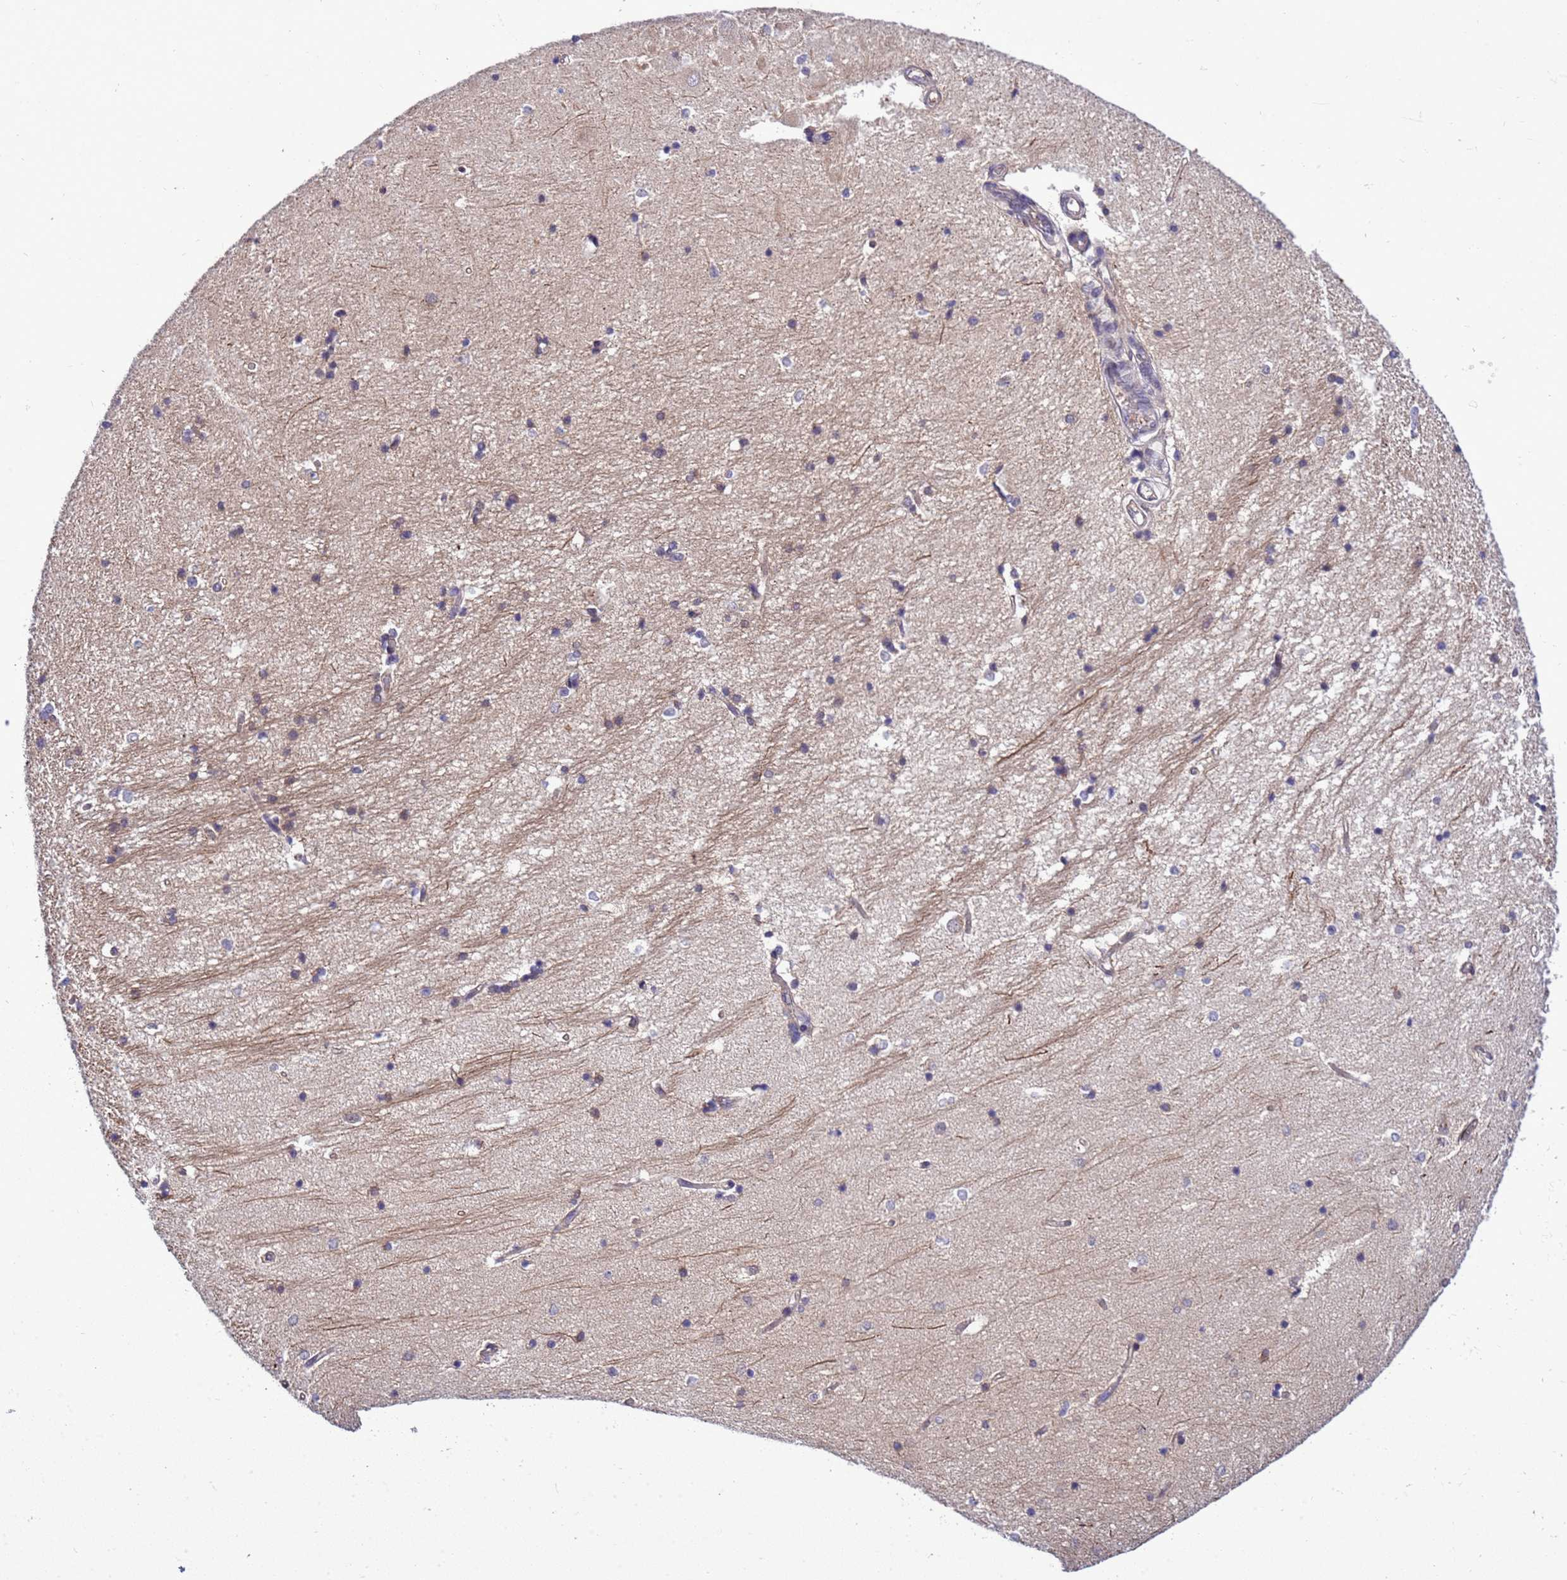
{"staining": {"intensity": "negative", "quantity": "none", "location": "none"}, "tissue": "hippocampus", "cell_type": "Glial cells", "image_type": "normal", "snomed": [{"axis": "morphology", "description": "Normal tissue, NOS"}, {"axis": "topography", "description": "Hippocampus"}], "caption": "The photomicrograph shows no staining of glial cells in benign hippocampus. (DAB (3,3'-diaminobenzidine) IHC visualized using brightfield microscopy, high magnification).", "gene": "GEN1", "patient": {"sex": "male", "age": 45}}